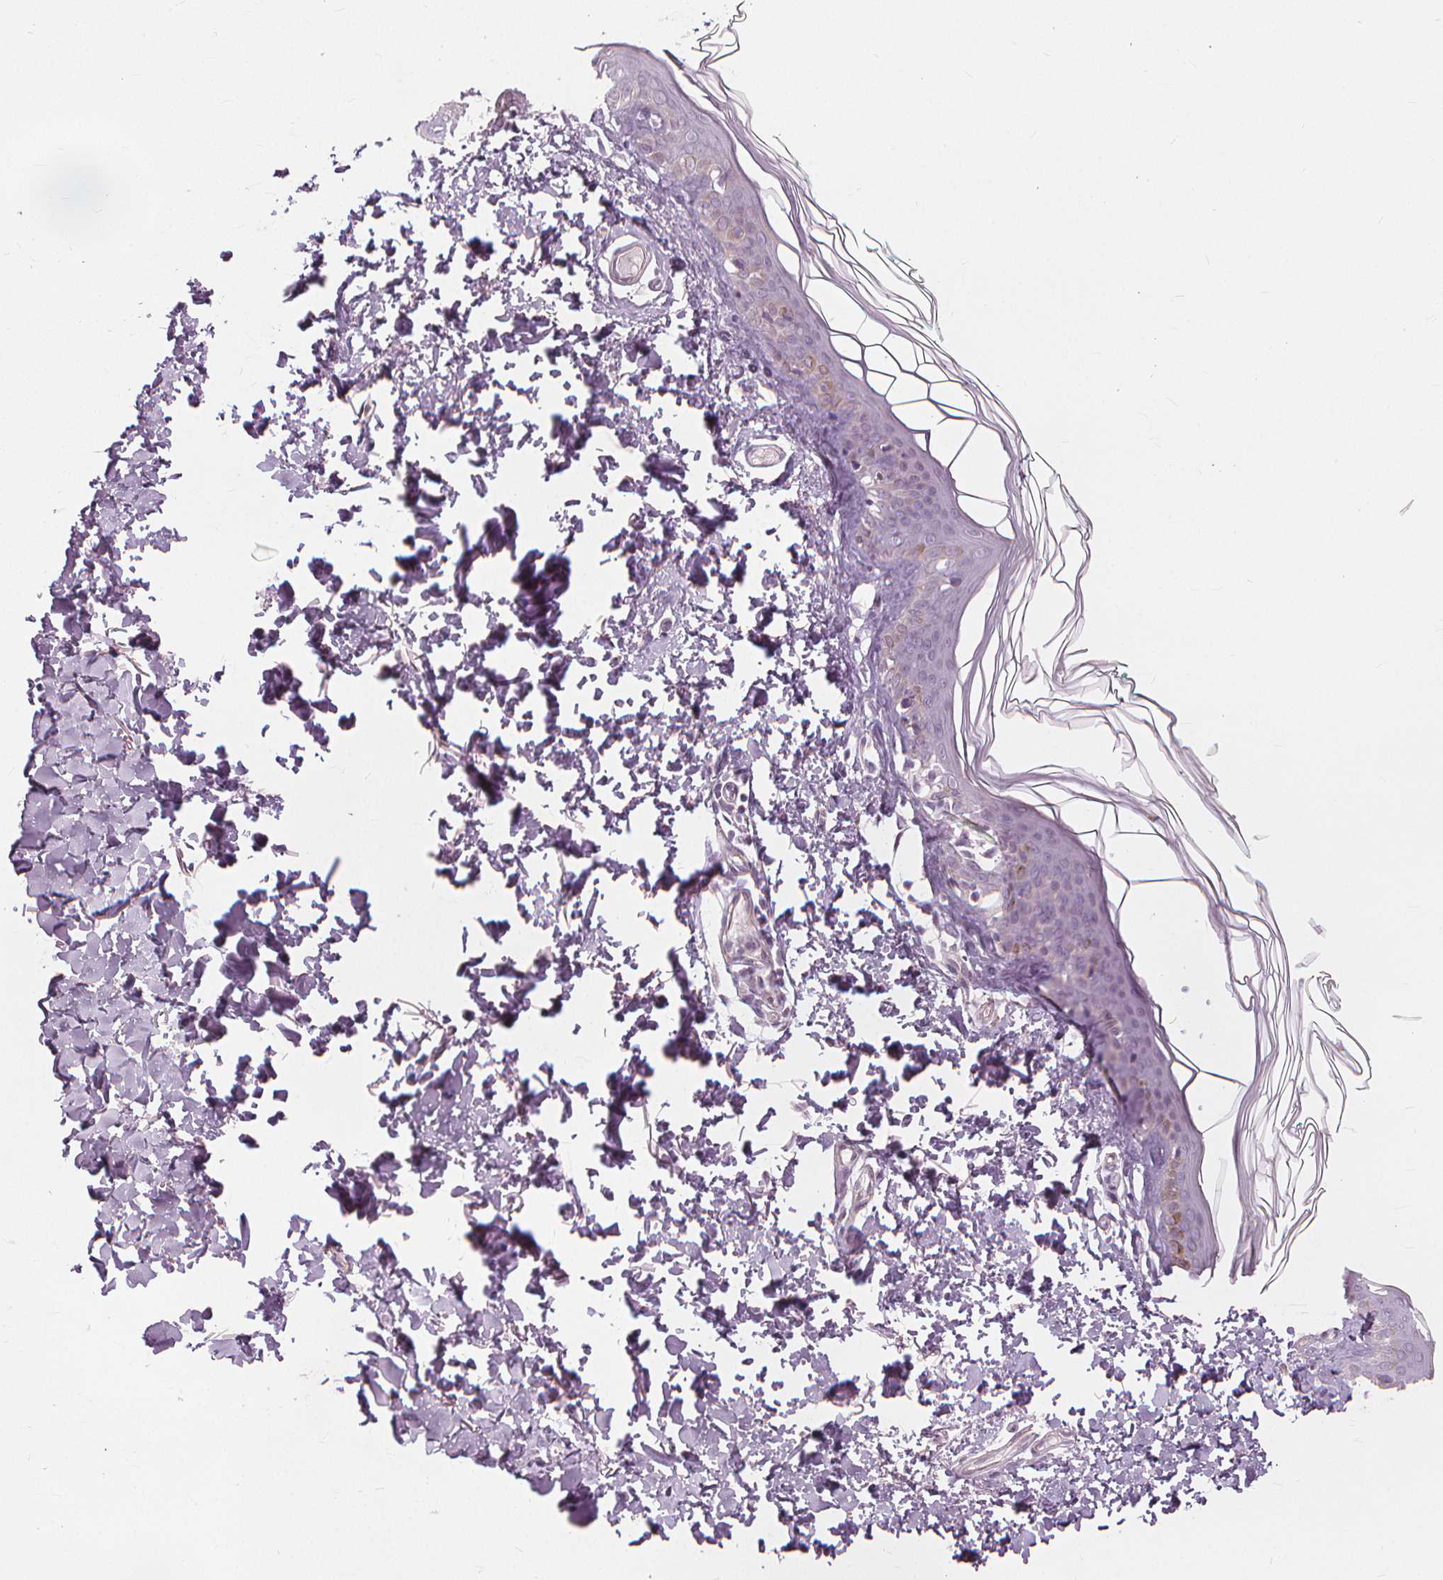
{"staining": {"intensity": "negative", "quantity": "none", "location": "none"}, "tissue": "skin", "cell_type": "Fibroblasts", "image_type": "normal", "snomed": [{"axis": "morphology", "description": "Normal tissue, NOS"}, {"axis": "topography", "description": "Skin"}, {"axis": "topography", "description": "Peripheral nerve tissue"}], "caption": "Human skin stained for a protein using immunohistochemistry (IHC) displays no positivity in fibroblasts.", "gene": "SFTPD", "patient": {"sex": "female", "age": 45}}